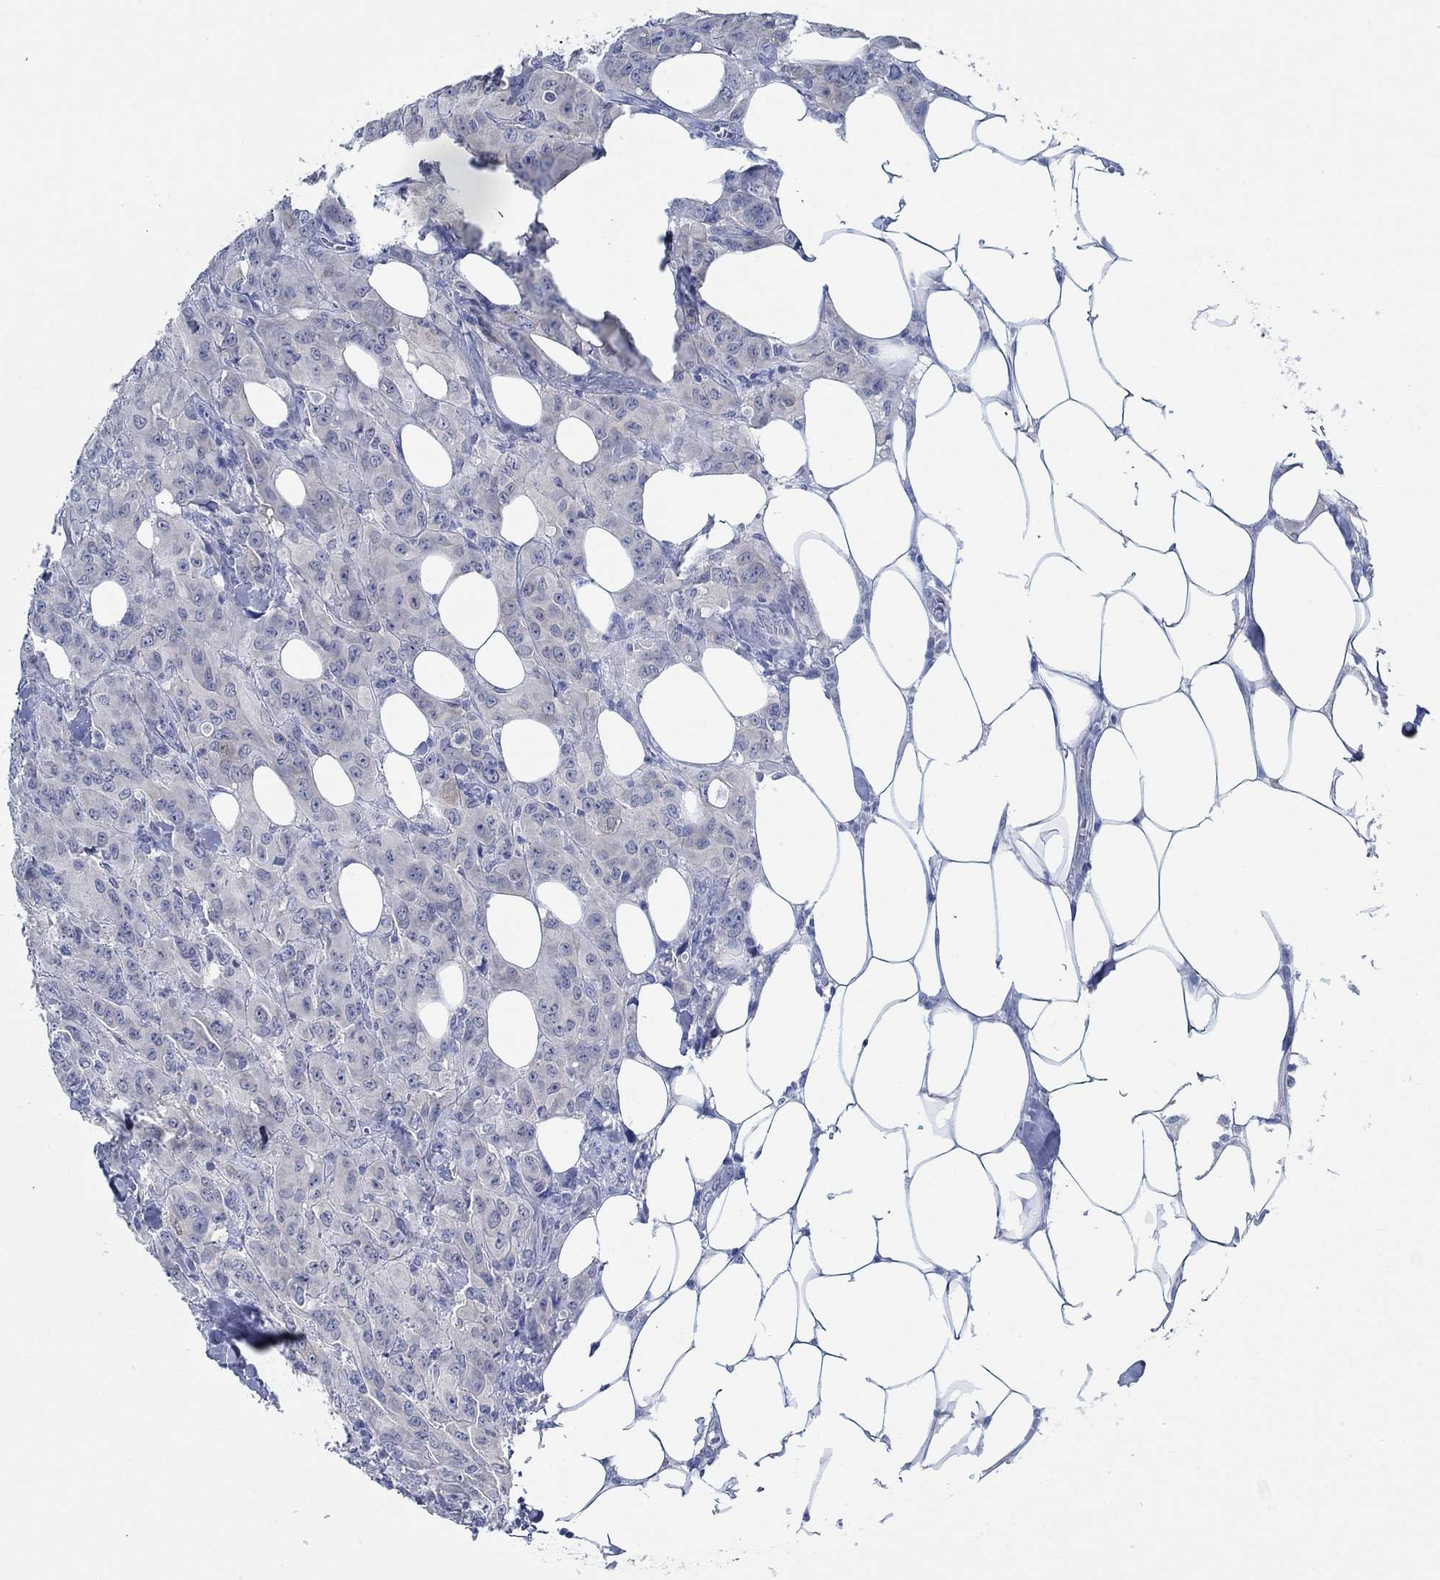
{"staining": {"intensity": "negative", "quantity": "none", "location": "none"}, "tissue": "breast cancer", "cell_type": "Tumor cells", "image_type": "cancer", "snomed": [{"axis": "morphology", "description": "Duct carcinoma"}, {"axis": "topography", "description": "Breast"}], "caption": "Breast cancer (infiltrating ductal carcinoma) stained for a protein using IHC demonstrates no positivity tumor cells.", "gene": "ZNF671", "patient": {"sex": "female", "age": 43}}